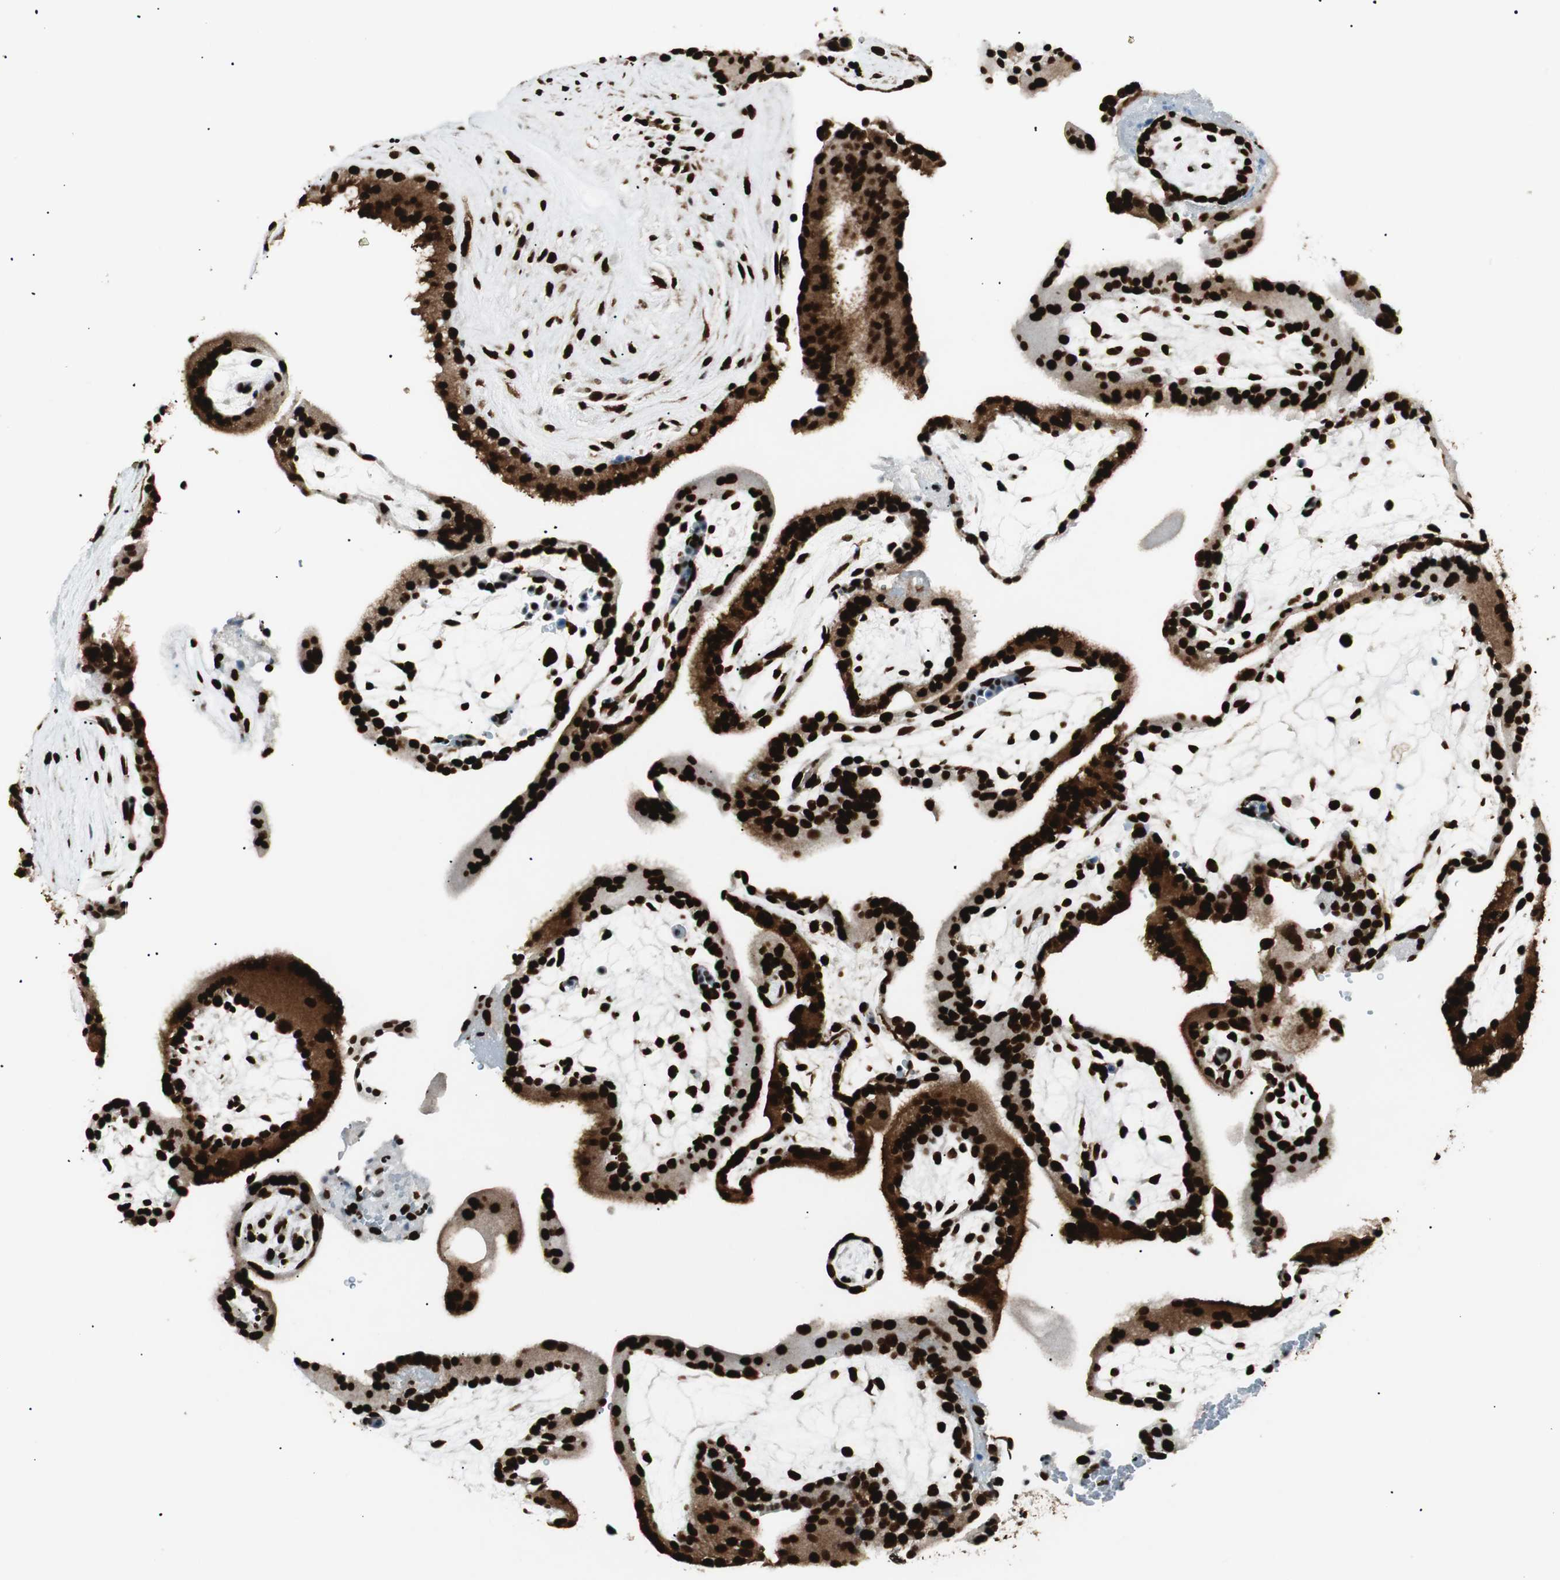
{"staining": {"intensity": "strong", "quantity": ">75%", "location": "nuclear"}, "tissue": "placenta", "cell_type": "Trophoblastic cells", "image_type": "normal", "snomed": [{"axis": "morphology", "description": "Normal tissue, NOS"}, {"axis": "topography", "description": "Placenta"}], "caption": "Protein analysis of normal placenta demonstrates strong nuclear positivity in approximately >75% of trophoblastic cells. (DAB IHC, brown staining for protein, blue staining for nuclei).", "gene": "EWSR1", "patient": {"sex": "female", "age": 19}}